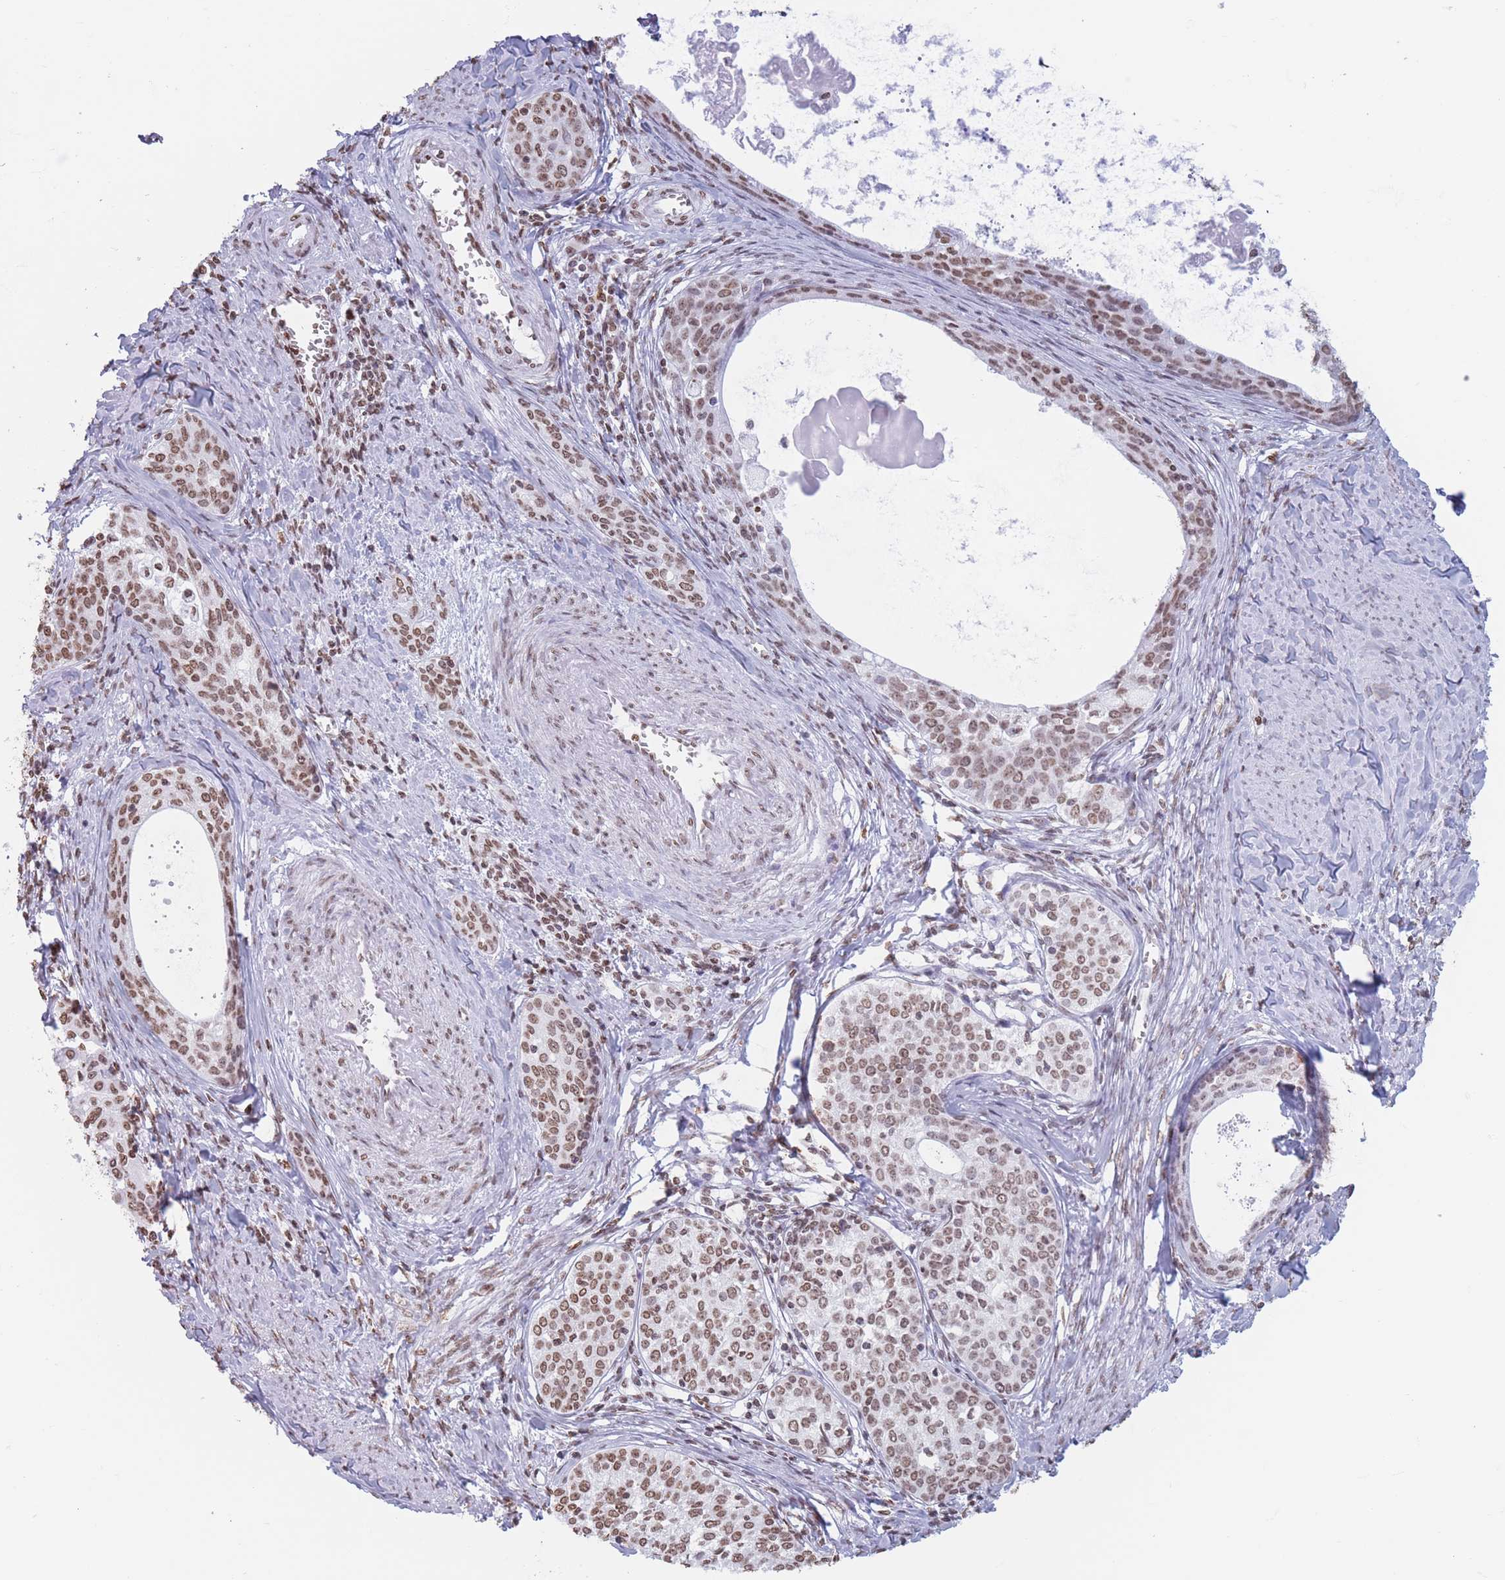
{"staining": {"intensity": "moderate", "quantity": ">75%", "location": "nuclear"}, "tissue": "cervical cancer", "cell_type": "Tumor cells", "image_type": "cancer", "snomed": [{"axis": "morphology", "description": "Squamous cell carcinoma, NOS"}, {"axis": "morphology", "description": "Adenocarcinoma, NOS"}, {"axis": "topography", "description": "Cervix"}], "caption": "The histopathology image displays immunohistochemical staining of cervical adenocarcinoma. There is moderate nuclear expression is identified in about >75% of tumor cells.", "gene": "RYK", "patient": {"sex": "female", "age": 52}}